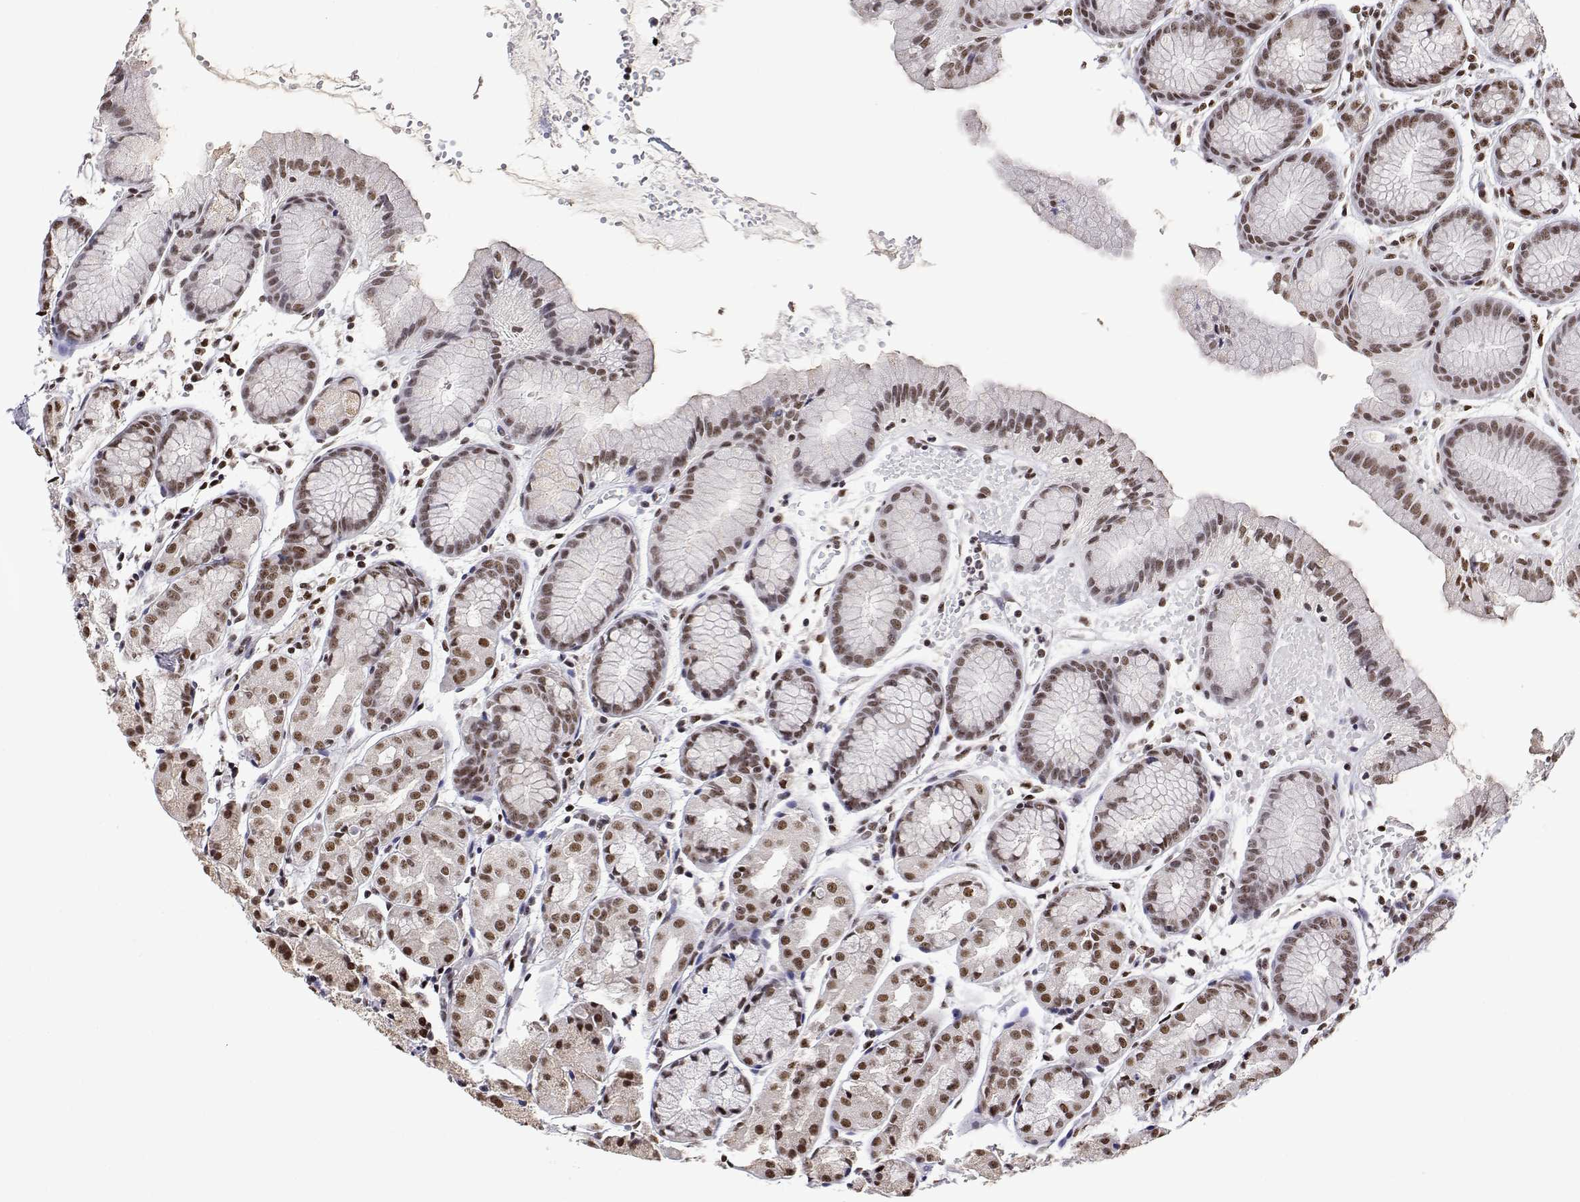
{"staining": {"intensity": "moderate", "quantity": ">75%", "location": "nuclear"}, "tissue": "stomach", "cell_type": "Glandular cells", "image_type": "normal", "snomed": [{"axis": "morphology", "description": "Normal tissue, NOS"}, {"axis": "topography", "description": "Stomach, upper"}], "caption": "IHC staining of unremarkable stomach, which displays medium levels of moderate nuclear positivity in approximately >75% of glandular cells indicating moderate nuclear protein expression. The staining was performed using DAB (3,3'-diaminobenzidine) (brown) for protein detection and nuclei were counterstained in hematoxylin (blue).", "gene": "ADAR", "patient": {"sex": "male", "age": 47}}